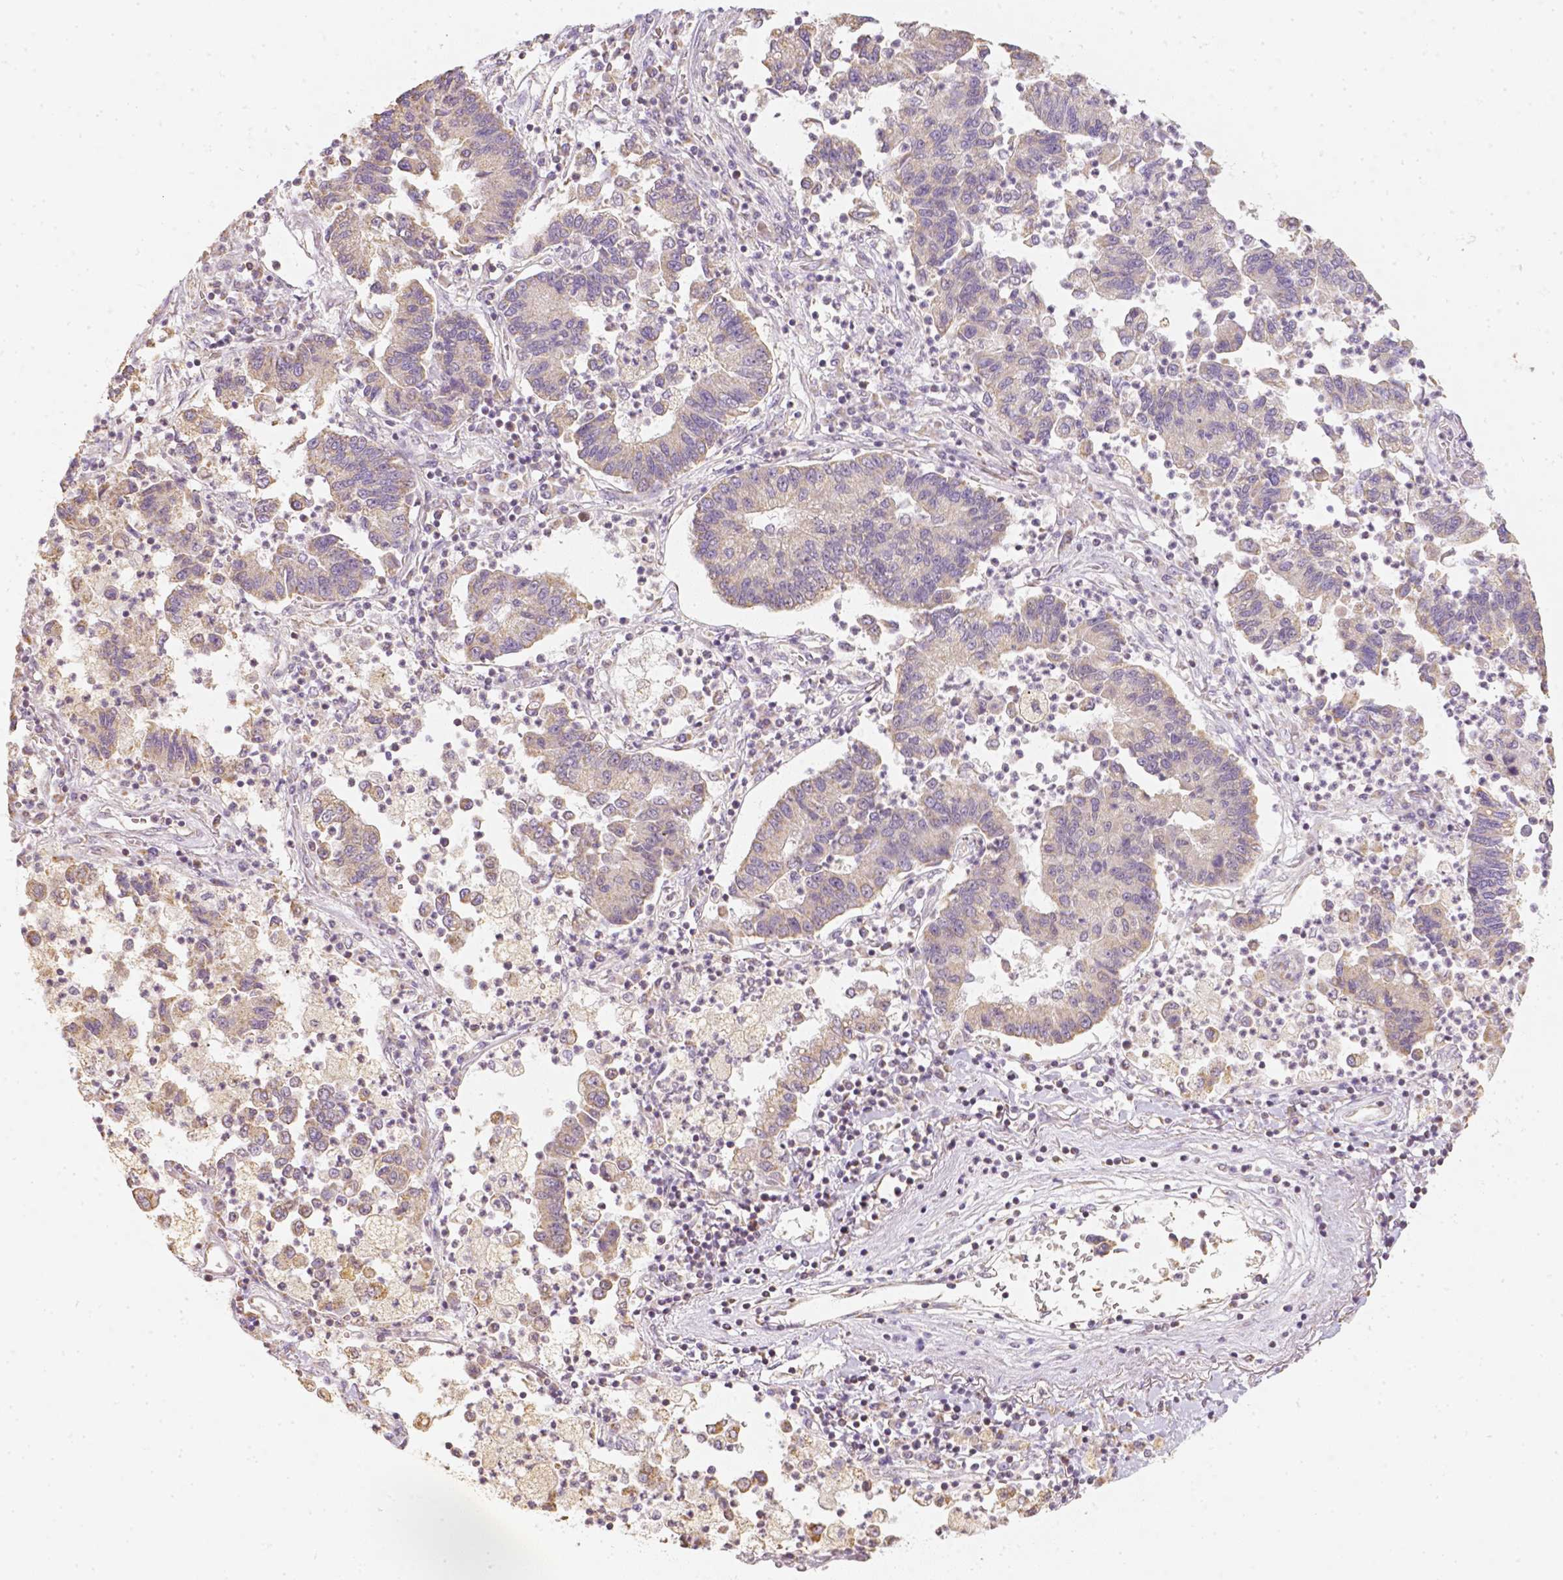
{"staining": {"intensity": "weak", "quantity": ">75%", "location": "cytoplasmic/membranous"}, "tissue": "lung cancer", "cell_type": "Tumor cells", "image_type": "cancer", "snomed": [{"axis": "morphology", "description": "Adenocarcinoma, NOS"}, {"axis": "topography", "description": "Lung"}], "caption": "An image of adenocarcinoma (lung) stained for a protein displays weak cytoplasmic/membranous brown staining in tumor cells. (DAB (3,3'-diaminobenzidine) IHC, brown staining for protein, blue staining for nuclei).", "gene": "NVL", "patient": {"sex": "female", "age": 57}}